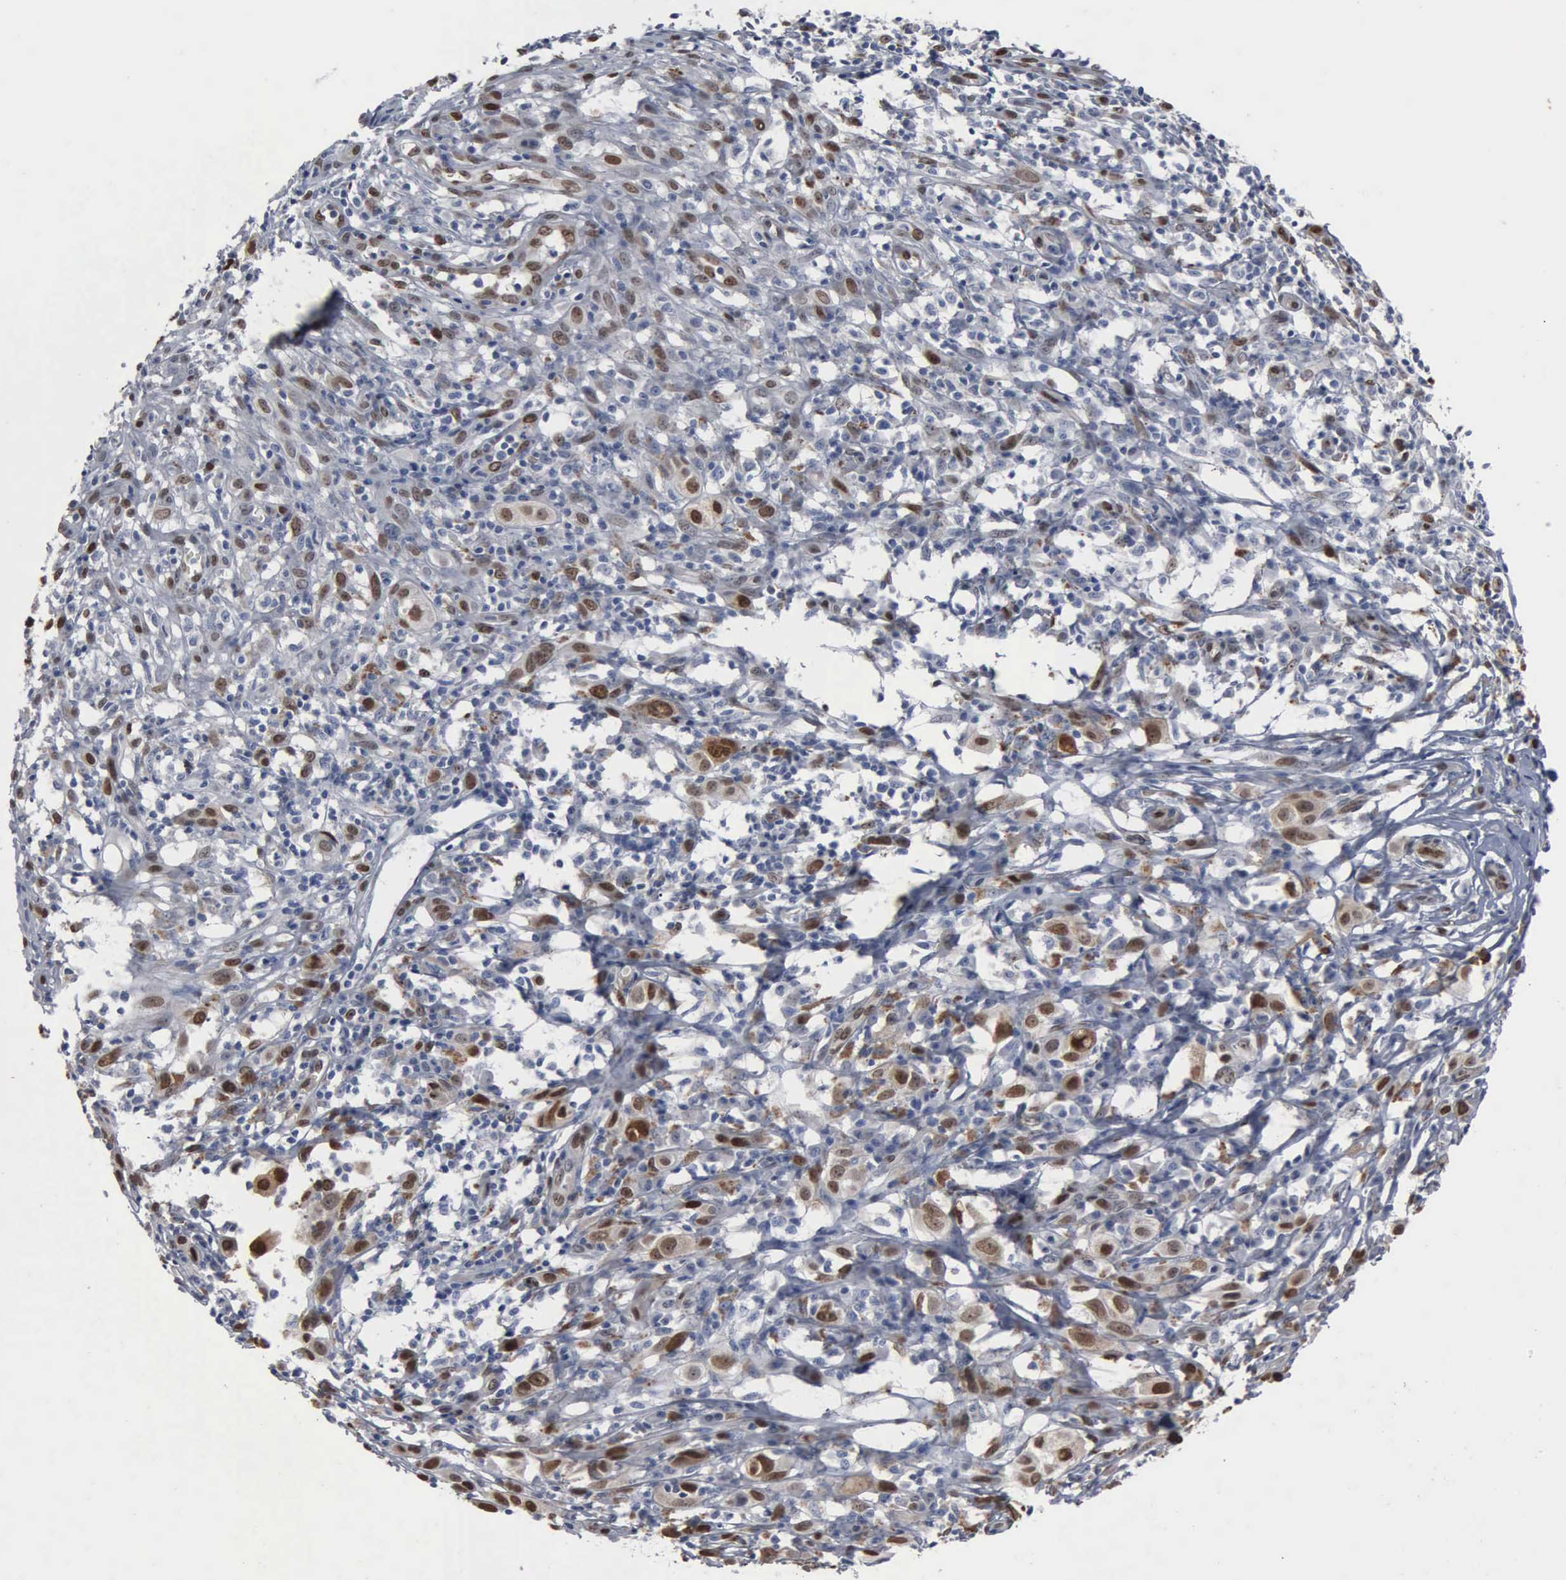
{"staining": {"intensity": "strong", "quantity": "25%-75%", "location": "nuclear"}, "tissue": "melanoma", "cell_type": "Tumor cells", "image_type": "cancer", "snomed": [{"axis": "morphology", "description": "Malignant melanoma, NOS"}, {"axis": "topography", "description": "Skin"}], "caption": "Malignant melanoma was stained to show a protein in brown. There is high levels of strong nuclear staining in about 25%-75% of tumor cells.", "gene": "FGF2", "patient": {"sex": "female", "age": 52}}